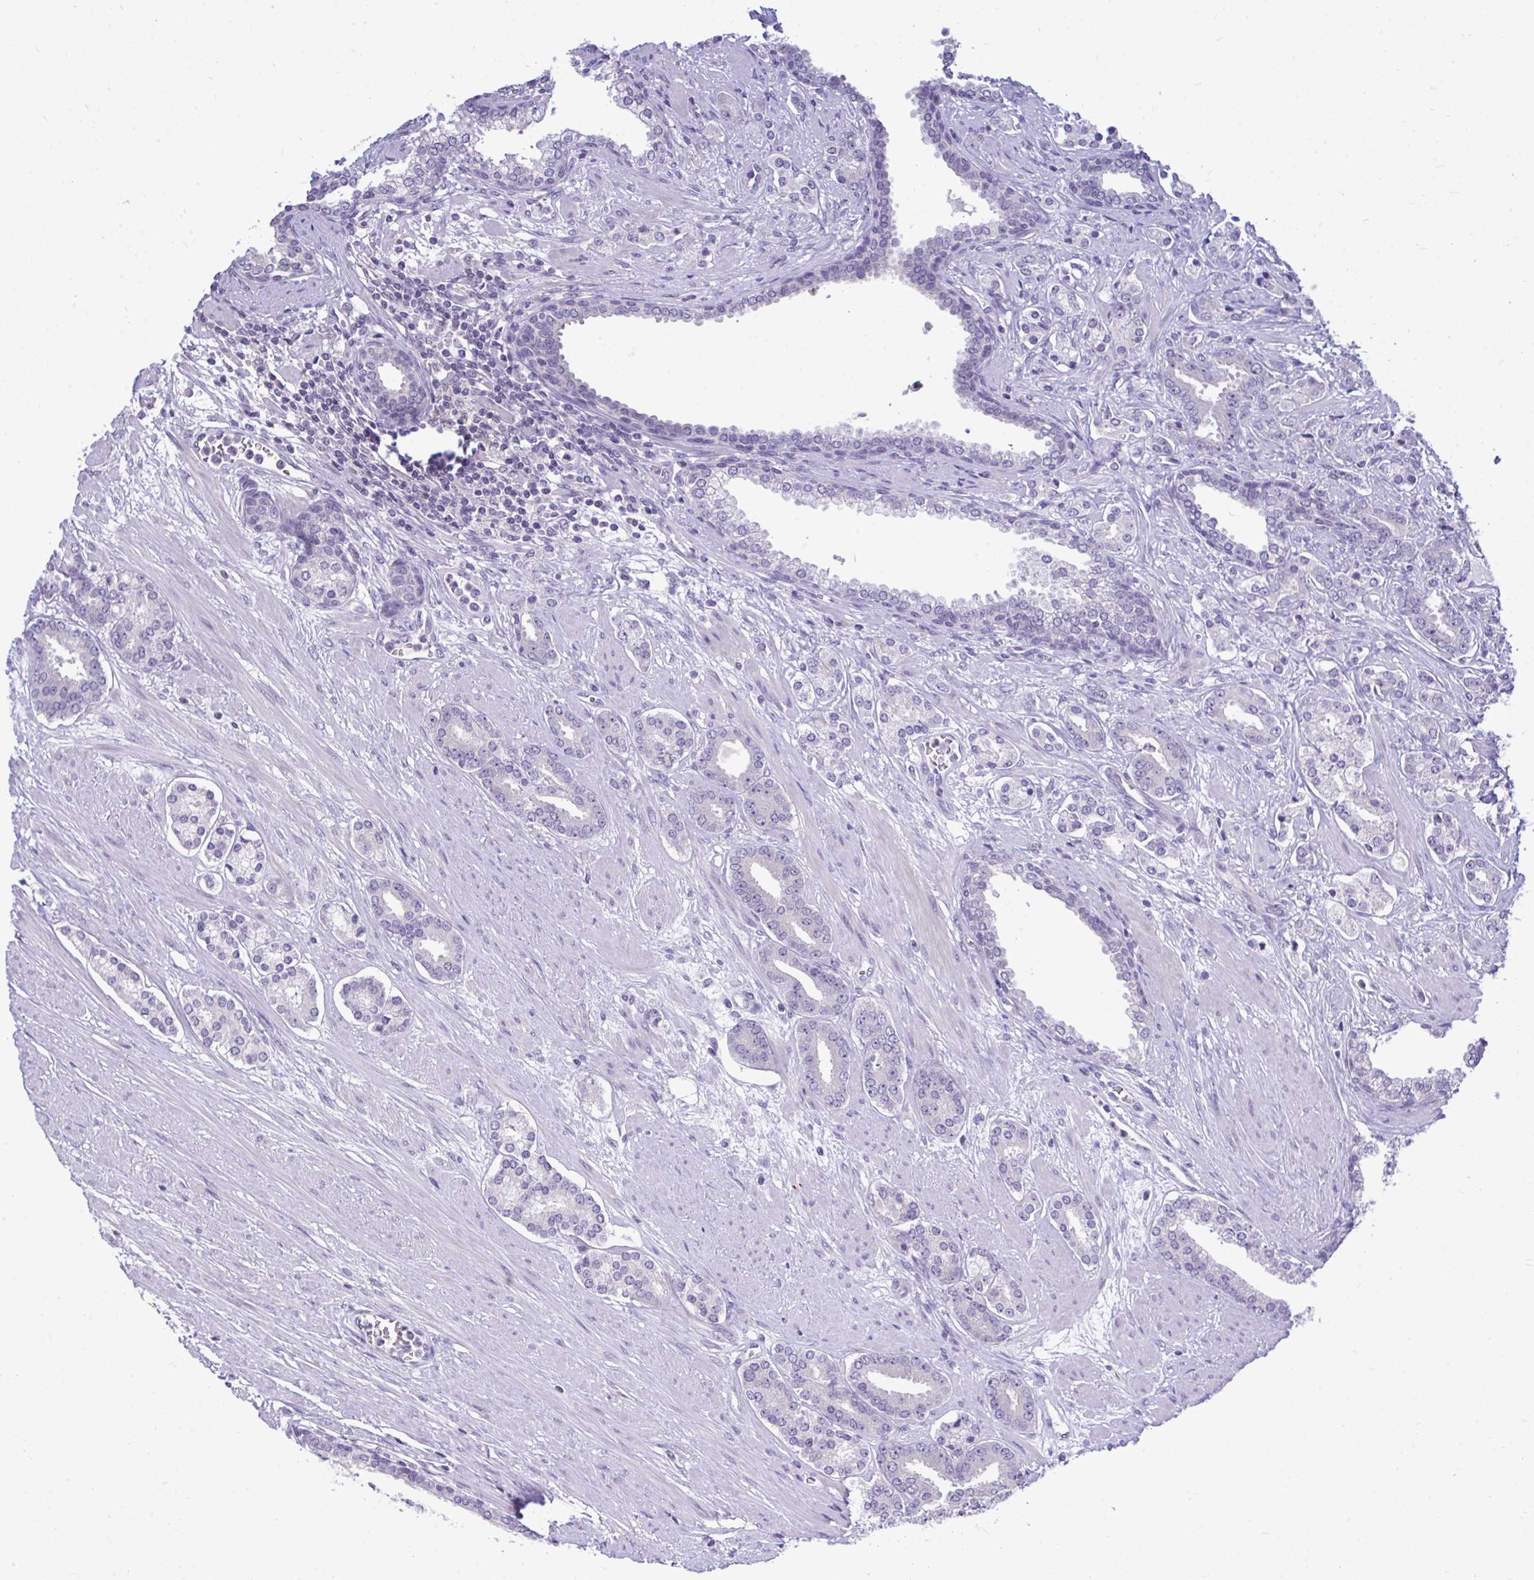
{"staining": {"intensity": "negative", "quantity": "none", "location": "none"}, "tissue": "prostate cancer", "cell_type": "Tumor cells", "image_type": "cancer", "snomed": [{"axis": "morphology", "description": "Adenocarcinoma, High grade"}, {"axis": "topography", "description": "Prostate"}], "caption": "The histopathology image shows no staining of tumor cells in prostate cancer (adenocarcinoma (high-grade)). (Stains: DAB (3,3'-diaminobenzidine) immunohistochemistry with hematoxylin counter stain, Microscopy: brightfield microscopy at high magnification).", "gene": "PIGK", "patient": {"sex": "male", "age": 60}}